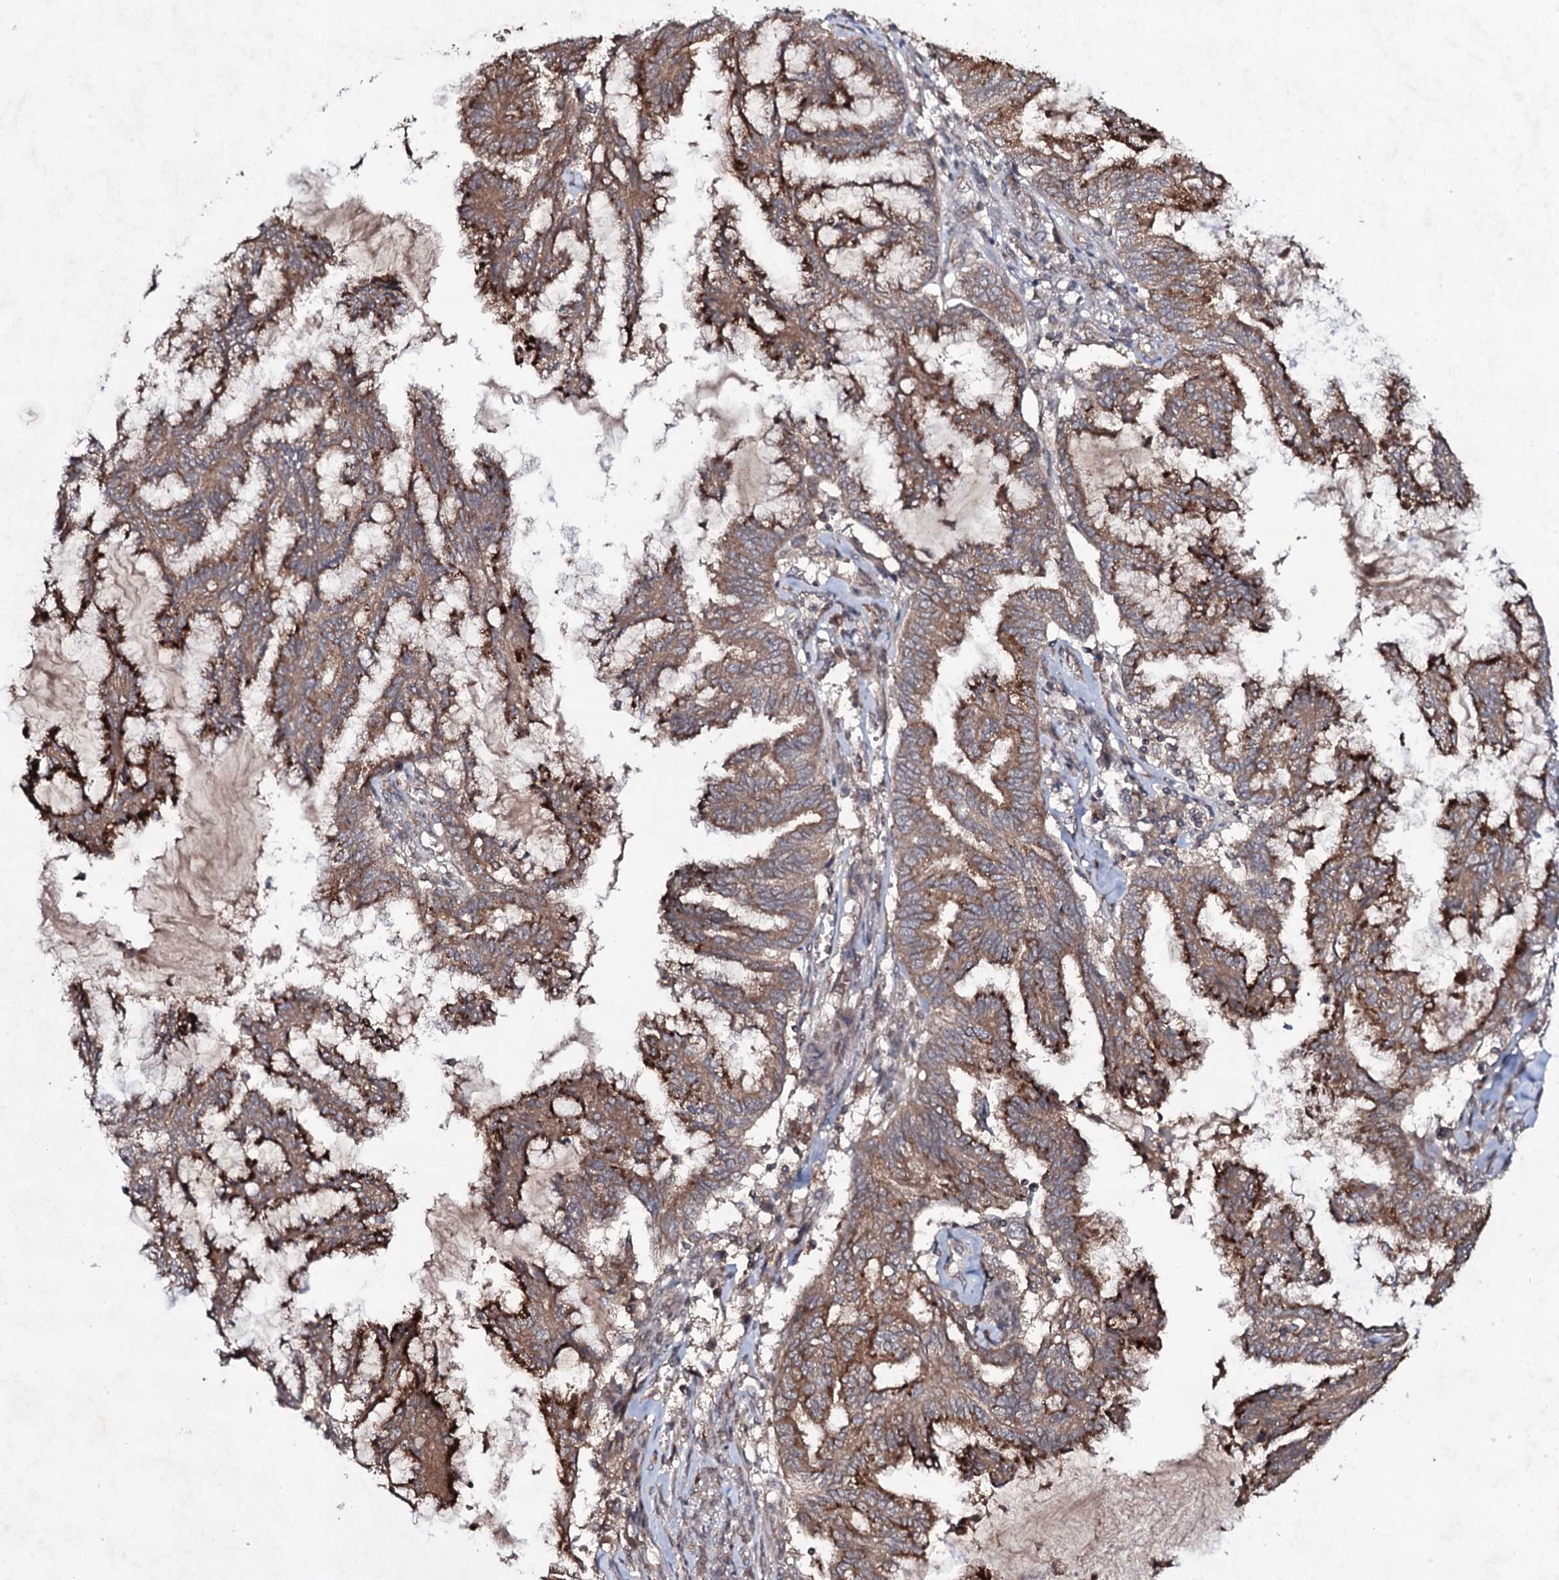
{"staining": {"intensity": "moderate", "quantity": ">75%", "location": "cytoplasmic/membranous"}, "tissue": "endometrial cancer", "cell_type": "Tumor cells", "image_type": "cancer", "snomed": [{"axis": "morphology", "description": "Adenocarcinoma, NOS"}, {"axis": "topography", "description": "Endometrium"}], "caption": "Immunohistochemical staining of endometrial cancer reveals moderate cytoplasmic/membranous protein expression in approximately >75% of tumor cells.", "gene": "SNAP23", "patient": {"sex": "female", "age": 86}}